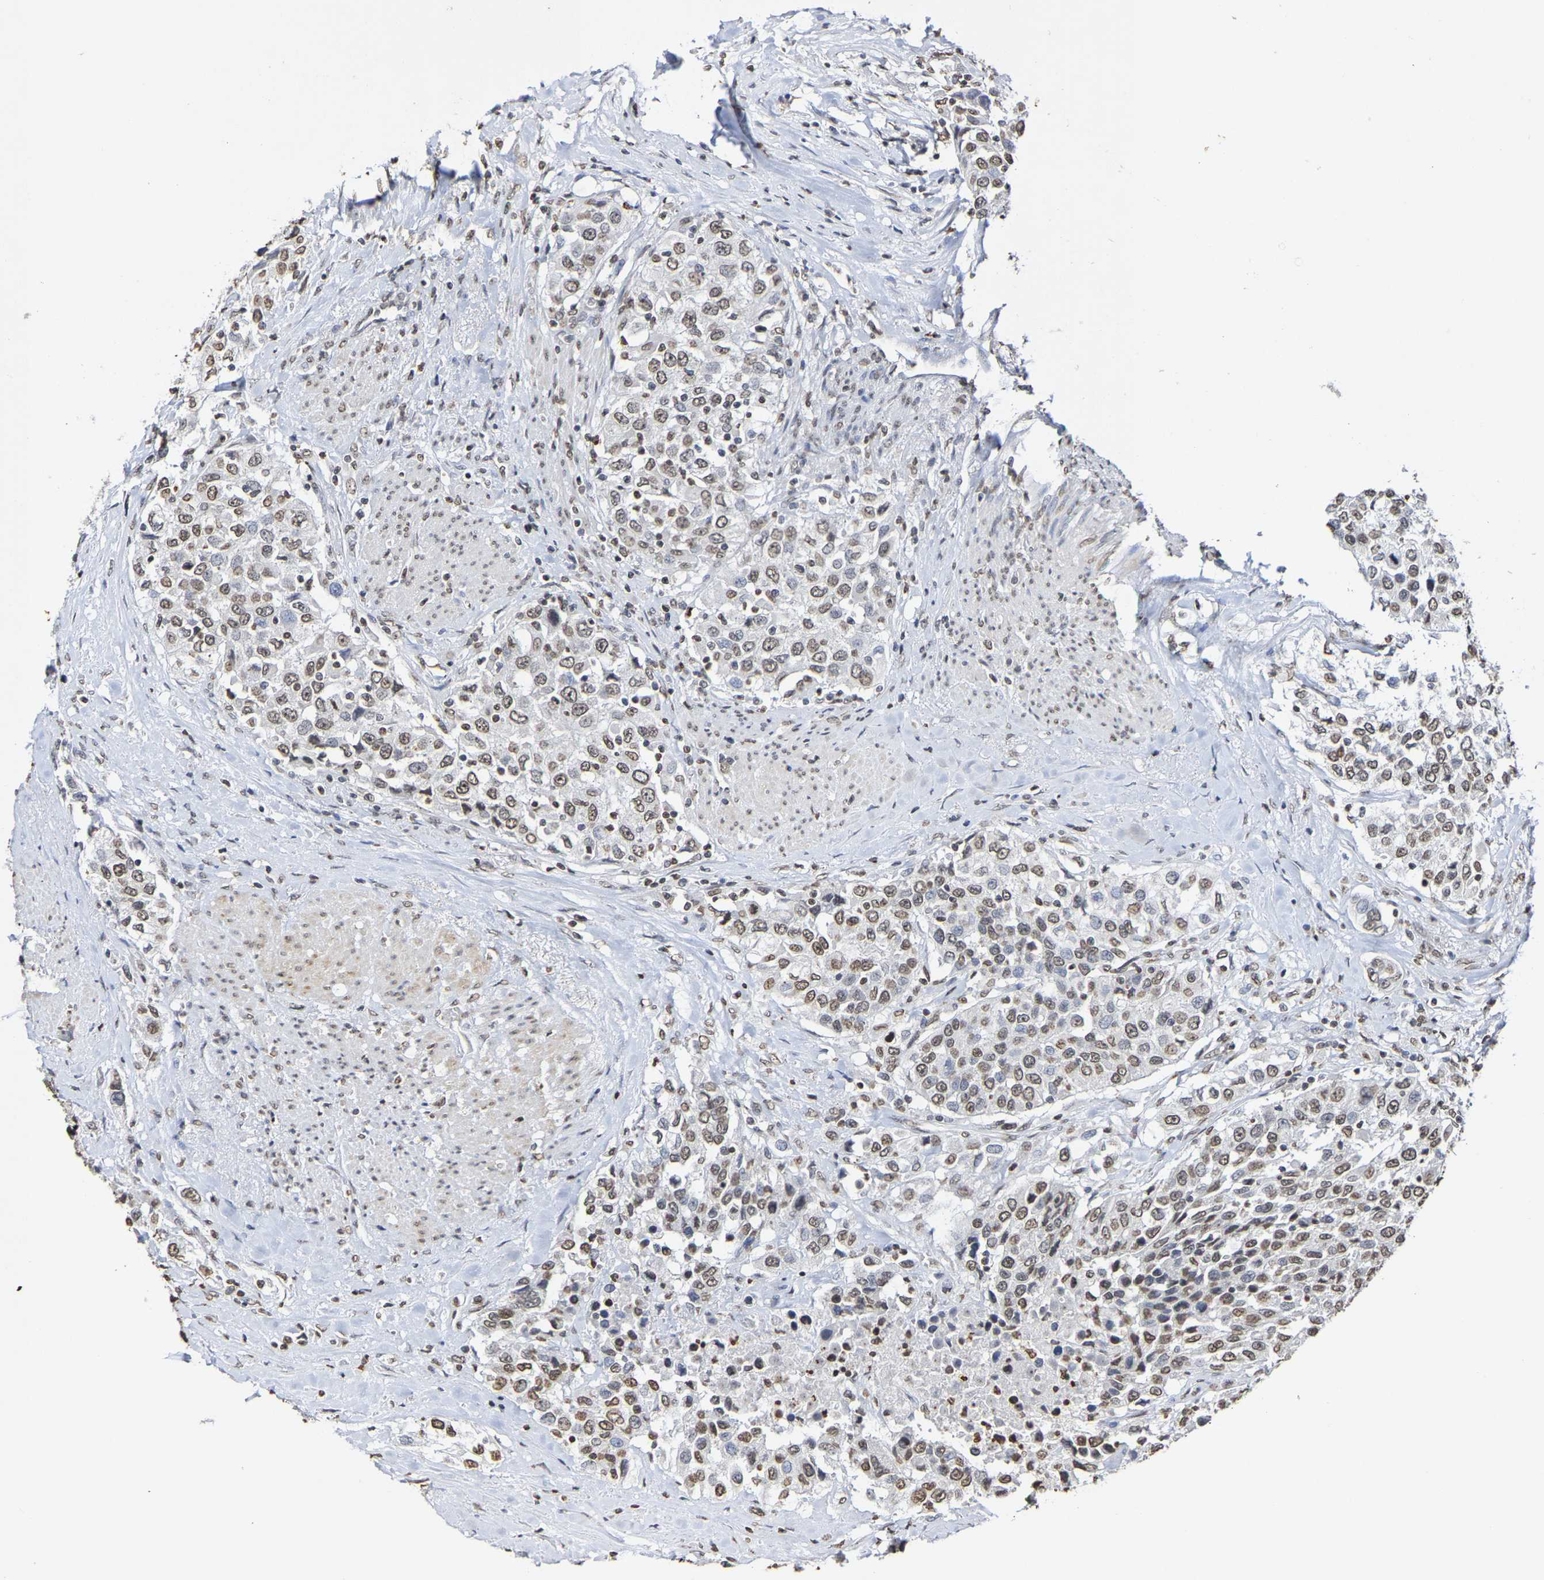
{"staining": {"intensity": "weak", "quantity": ">75%", "location": "nuclear"}, "tissue": "urothelial cancer", "cell_type": "Tumor cells", "image_type": "cancer", "snomed": [{"axis": "morphology", "description": "Urothelial carcinoma, High grade"}, {"axis": "topography", "description": "Urinary bladder"}], "caption": "Weak nuclear protein expression is identified in approximately >75% of tumor cells in high-grade urothelial carcinoma.", "gene": "ATF4", "patient": {"sex": "female", "age": 80}}